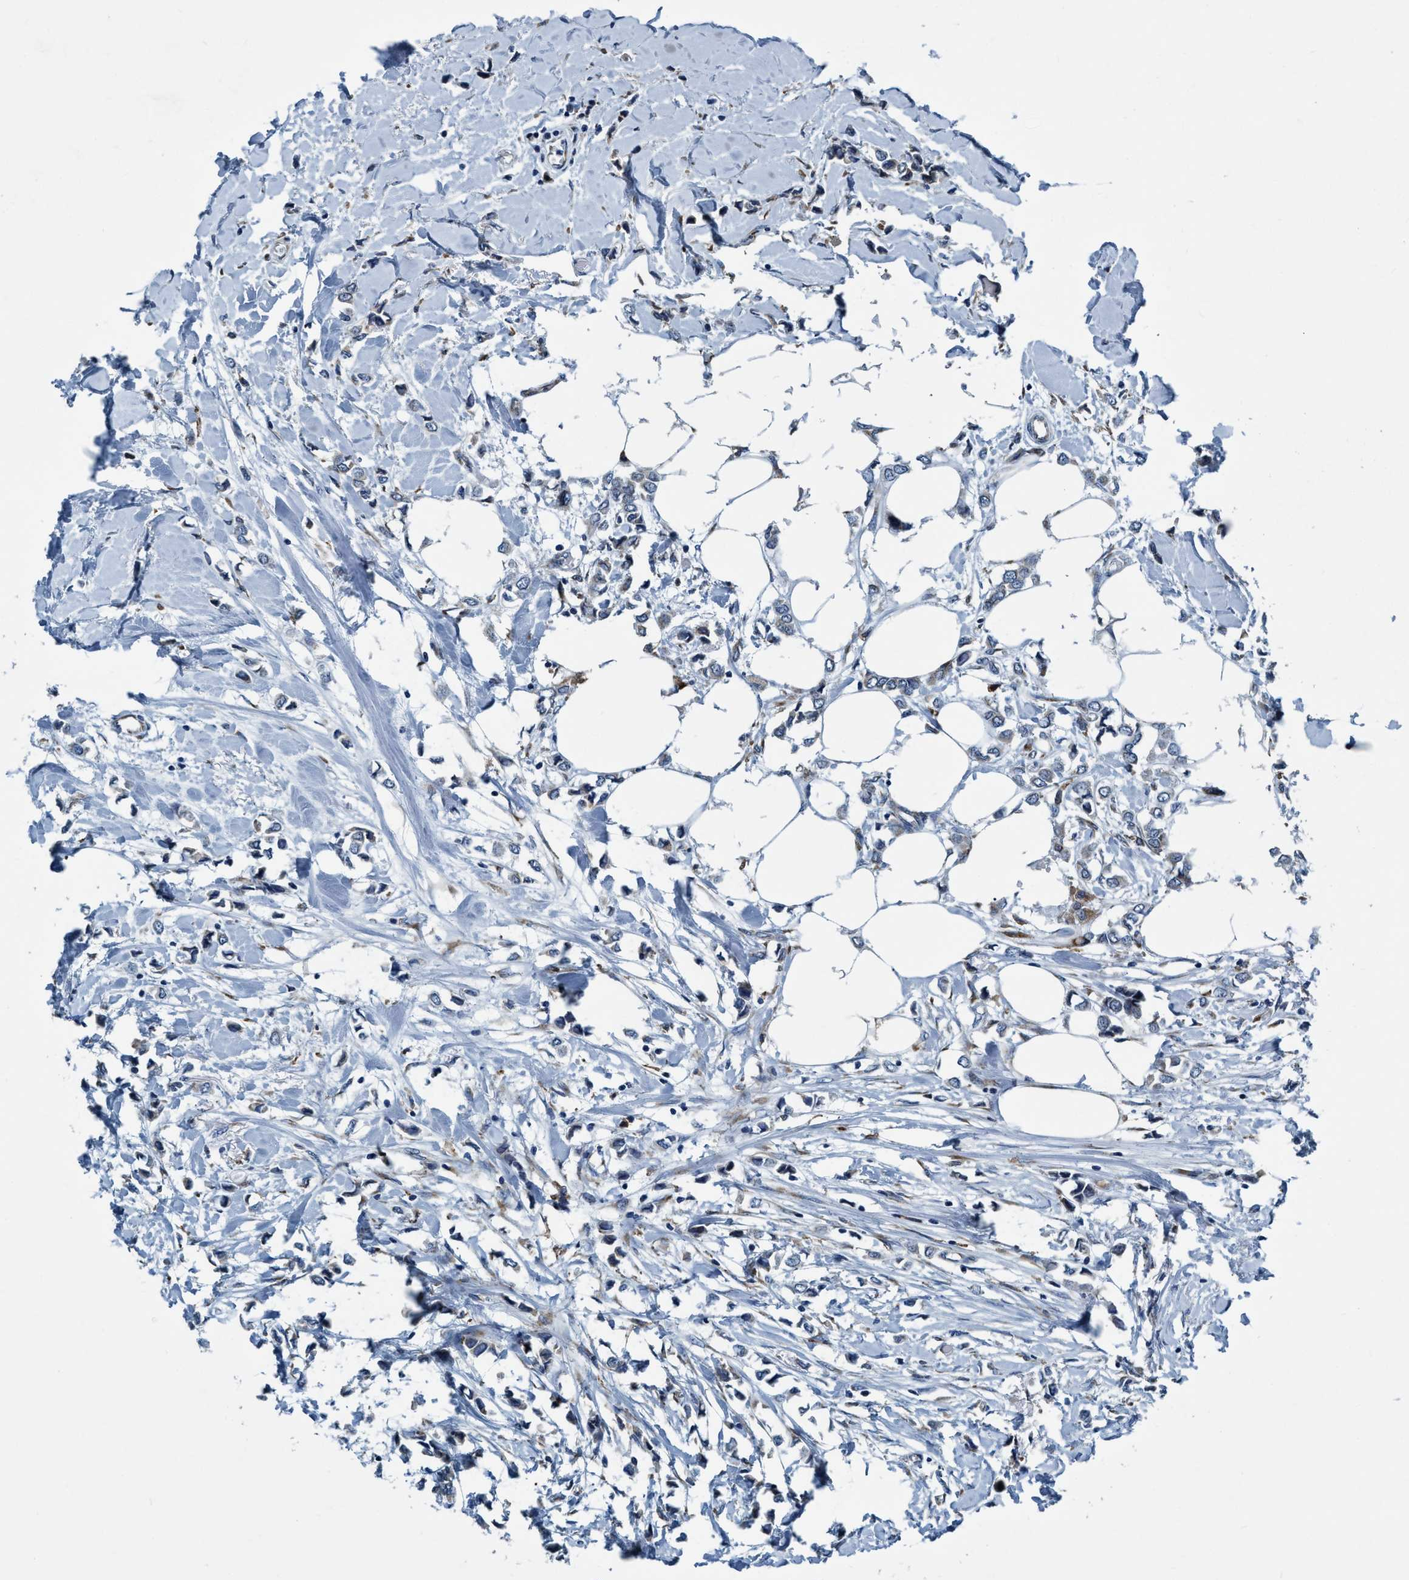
{"staining": {"intensity": "weak", "quantity": "<25%", "location": "cytoplasmic/membranous"}, "tissue": "breast cancer", "cell_type": "Tumor cells", "image_type": "cancer", "snomed": [{"axis": "morphology", "description": "Lobular carcinoma"}, {"axis": "topography", "description": "Breast"}], "caption": "Immunohistochemistry of human breast lobular carcinoma reveals no expression in tumor cells. The staining is performed using DAB brown chromogen with nuclei counter-stained in using hematoxylin.", "gene": "ARMC9", "patient": {"sex": "female", "age": 51}}